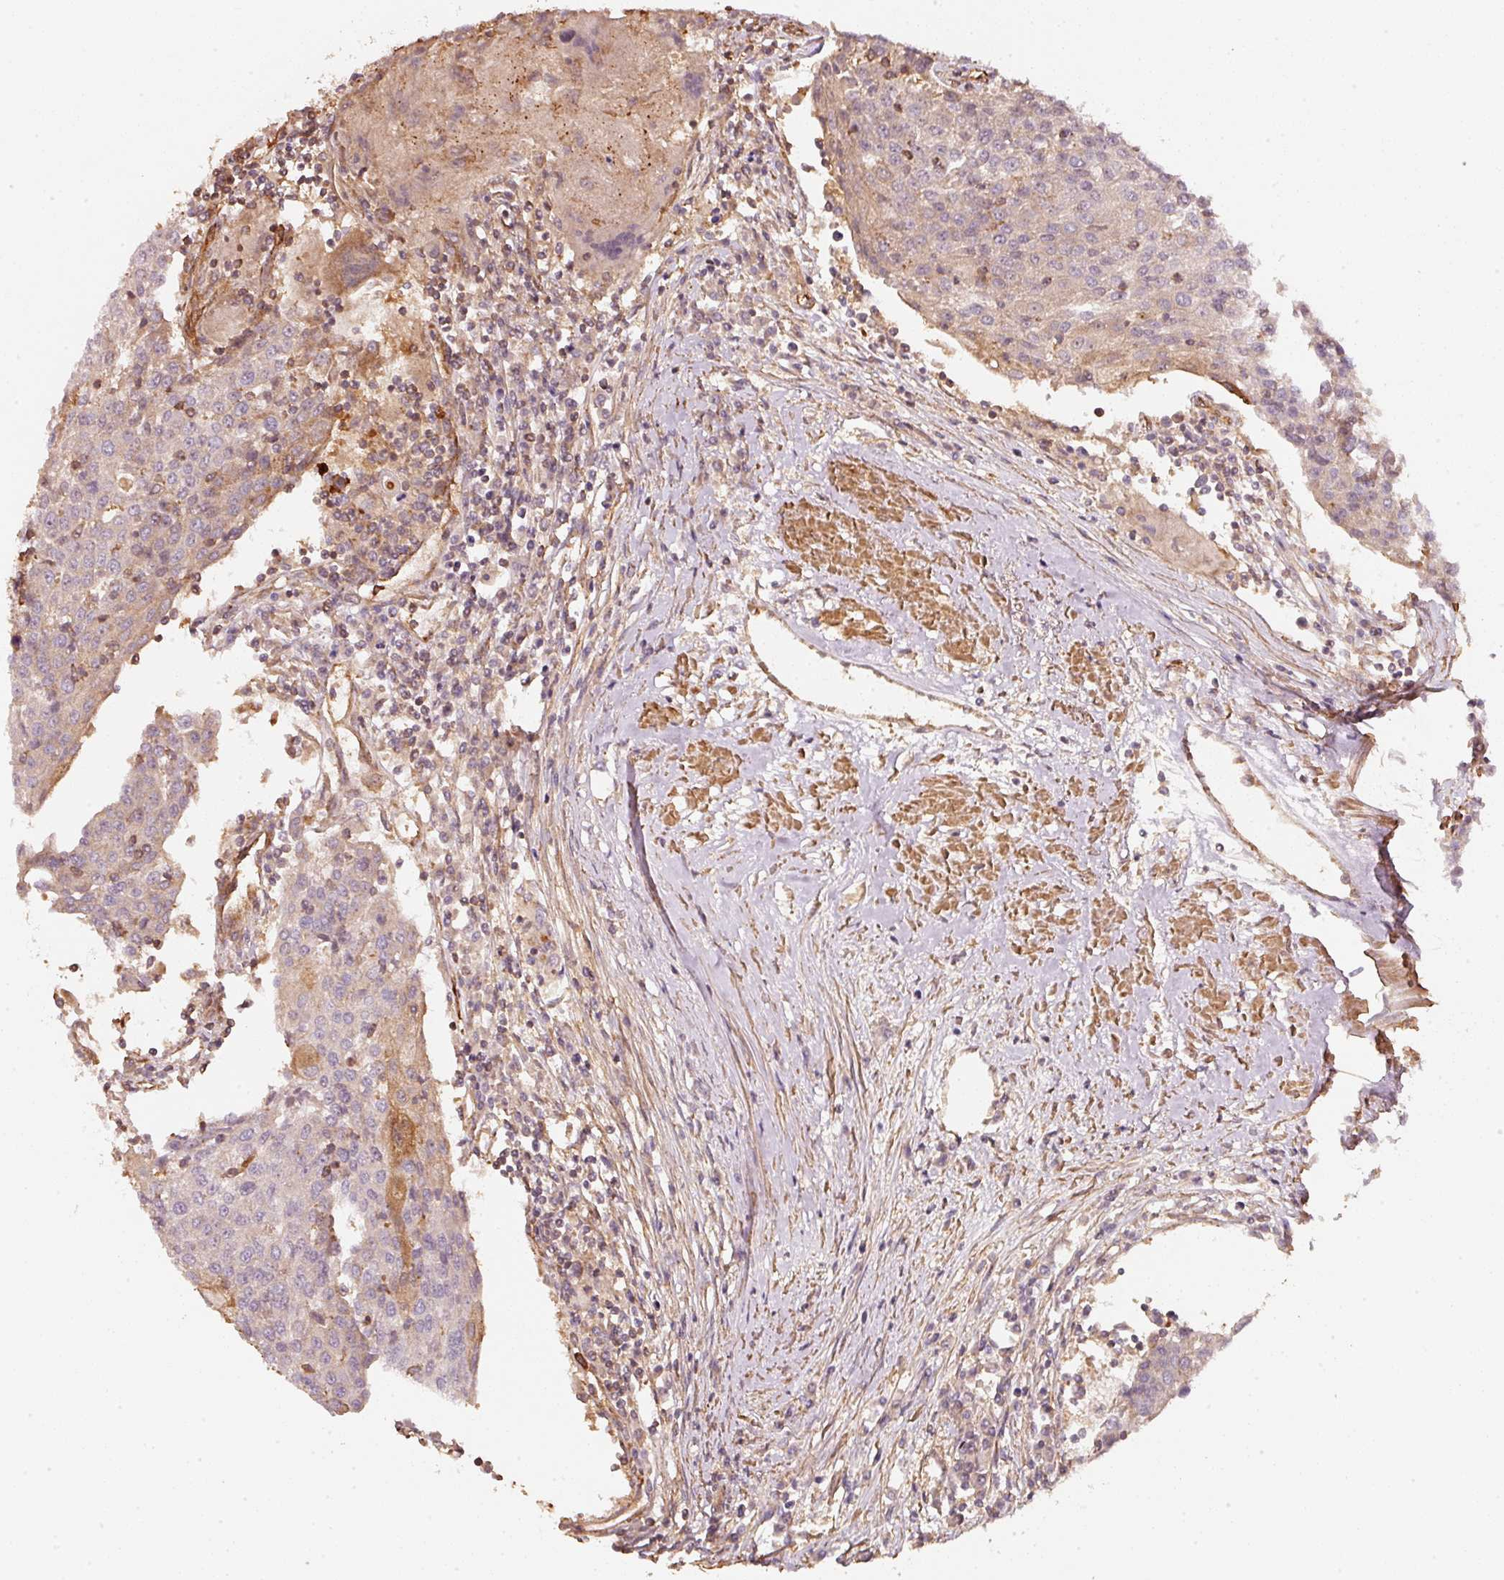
{"staining": {"intensity": "negative", "quantity": "none", "location": "none"}, "tissue": "urothelial cancer", "cell_type": "Tumor cells", "image_type": "cancer", "snomed": [{"axis": "morphology", "description": "Urothelial carcinoma, High grade"}, {"axis": "topography", "description": "Urinary bladder"}], "caption": "DAB (3,3'-diaminobenzidine) immunohistochemical staining of urothelial cancer reveals no significant staining in tumor cells.", "gene": "CEP95", "patient": {"sex": "female", "age": 85}}